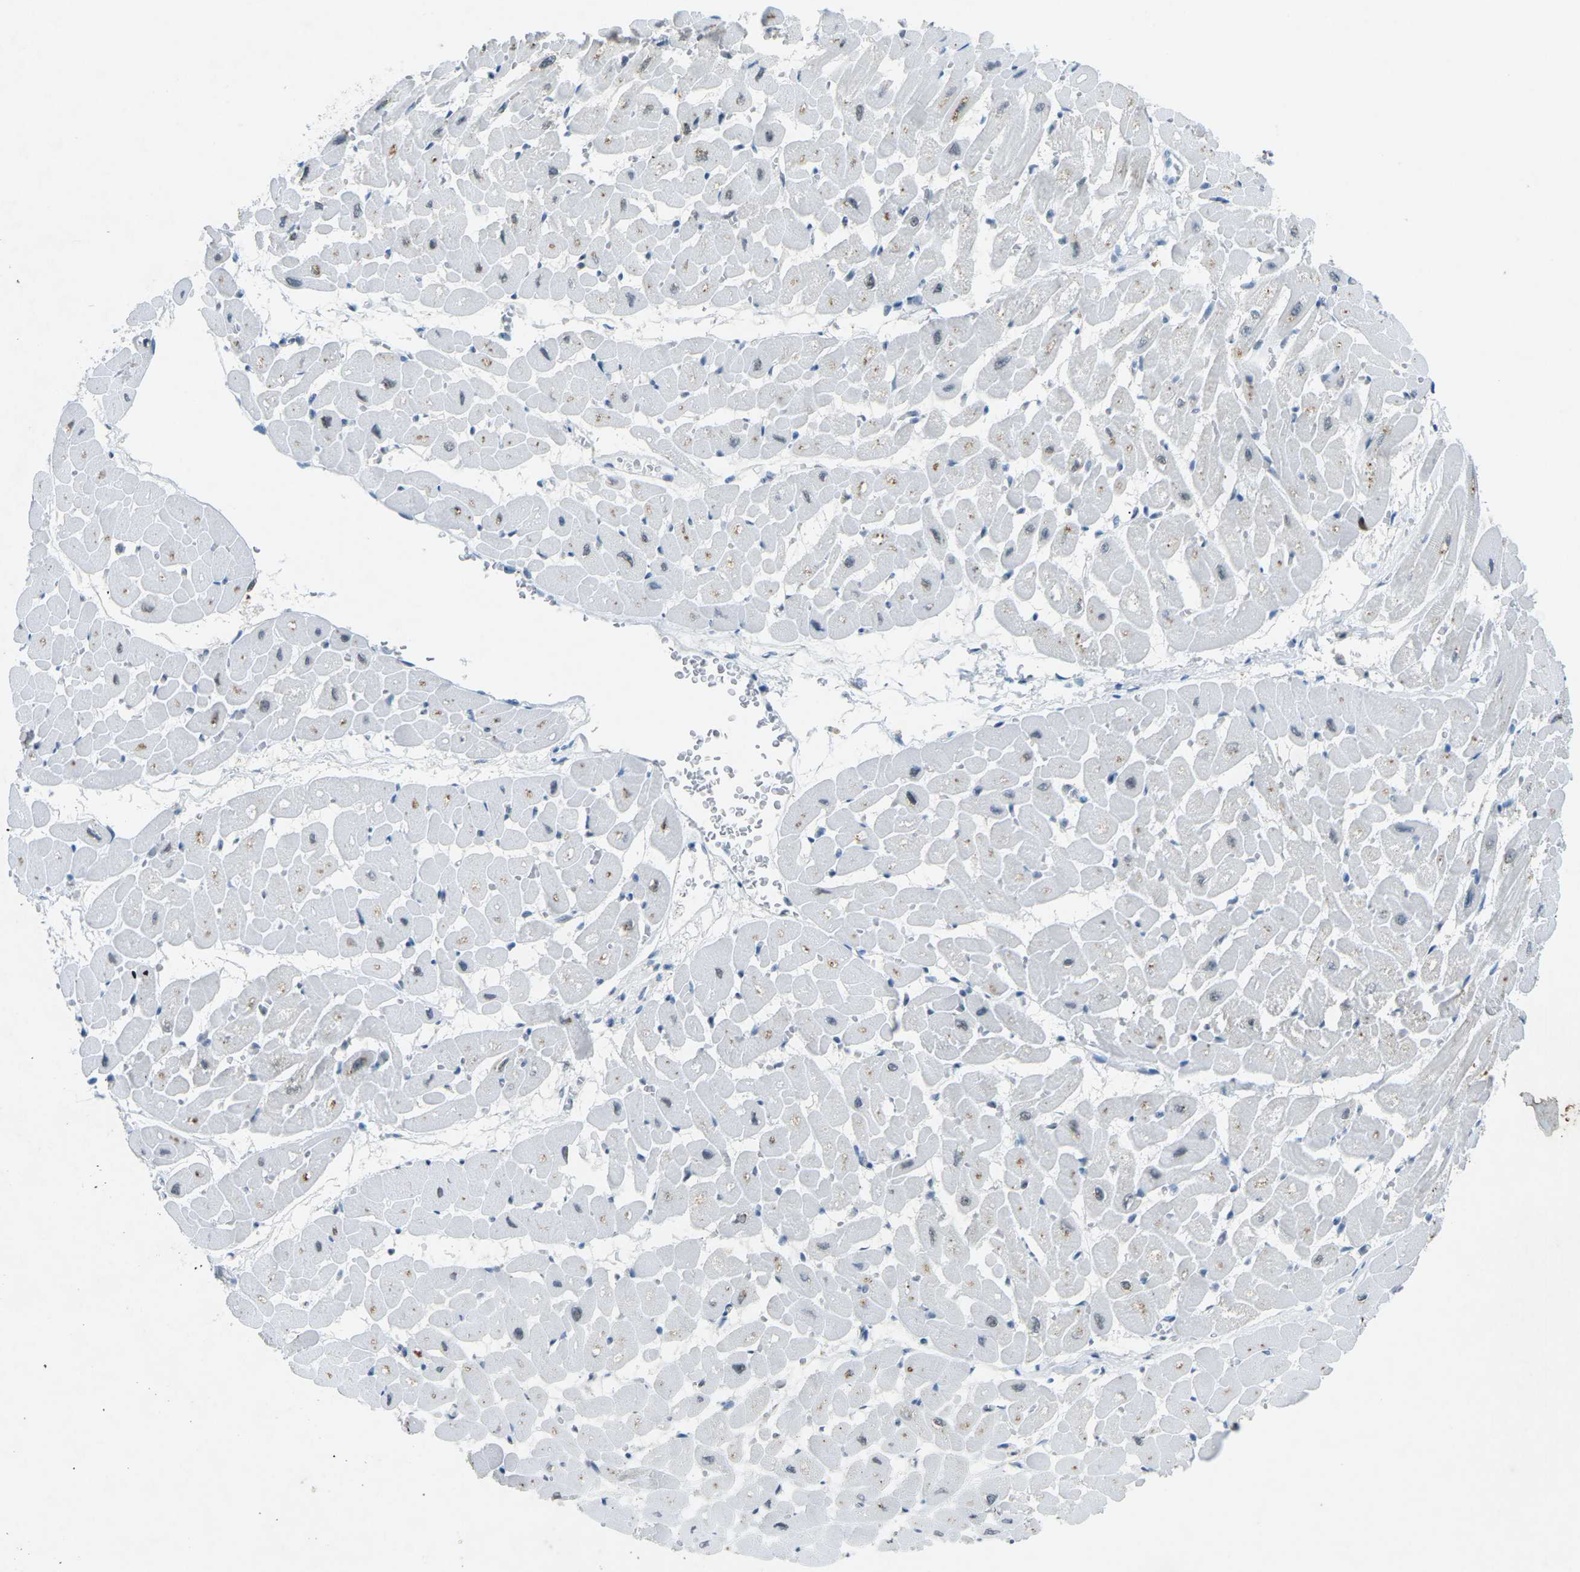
{"staining": {"intensity": "negative", "quantity": "none", "location": "none"}, "tissue": "heart muscle", "cell_type": "Cardiomyocytes", "image_type": "normal", "snomed": [{"axis": "morphology", "description": "Normal tissue, NOS"}, {"axis": "topography", "description": "Heart"}], "caption": "Immunohistochemistry image of normal heart muscle: heart muscle stained with DAB exhibits no significant protein staining in cardiomyocytes.", "gene": "RB1", "patient": {"sex": "male", "age": 45}}